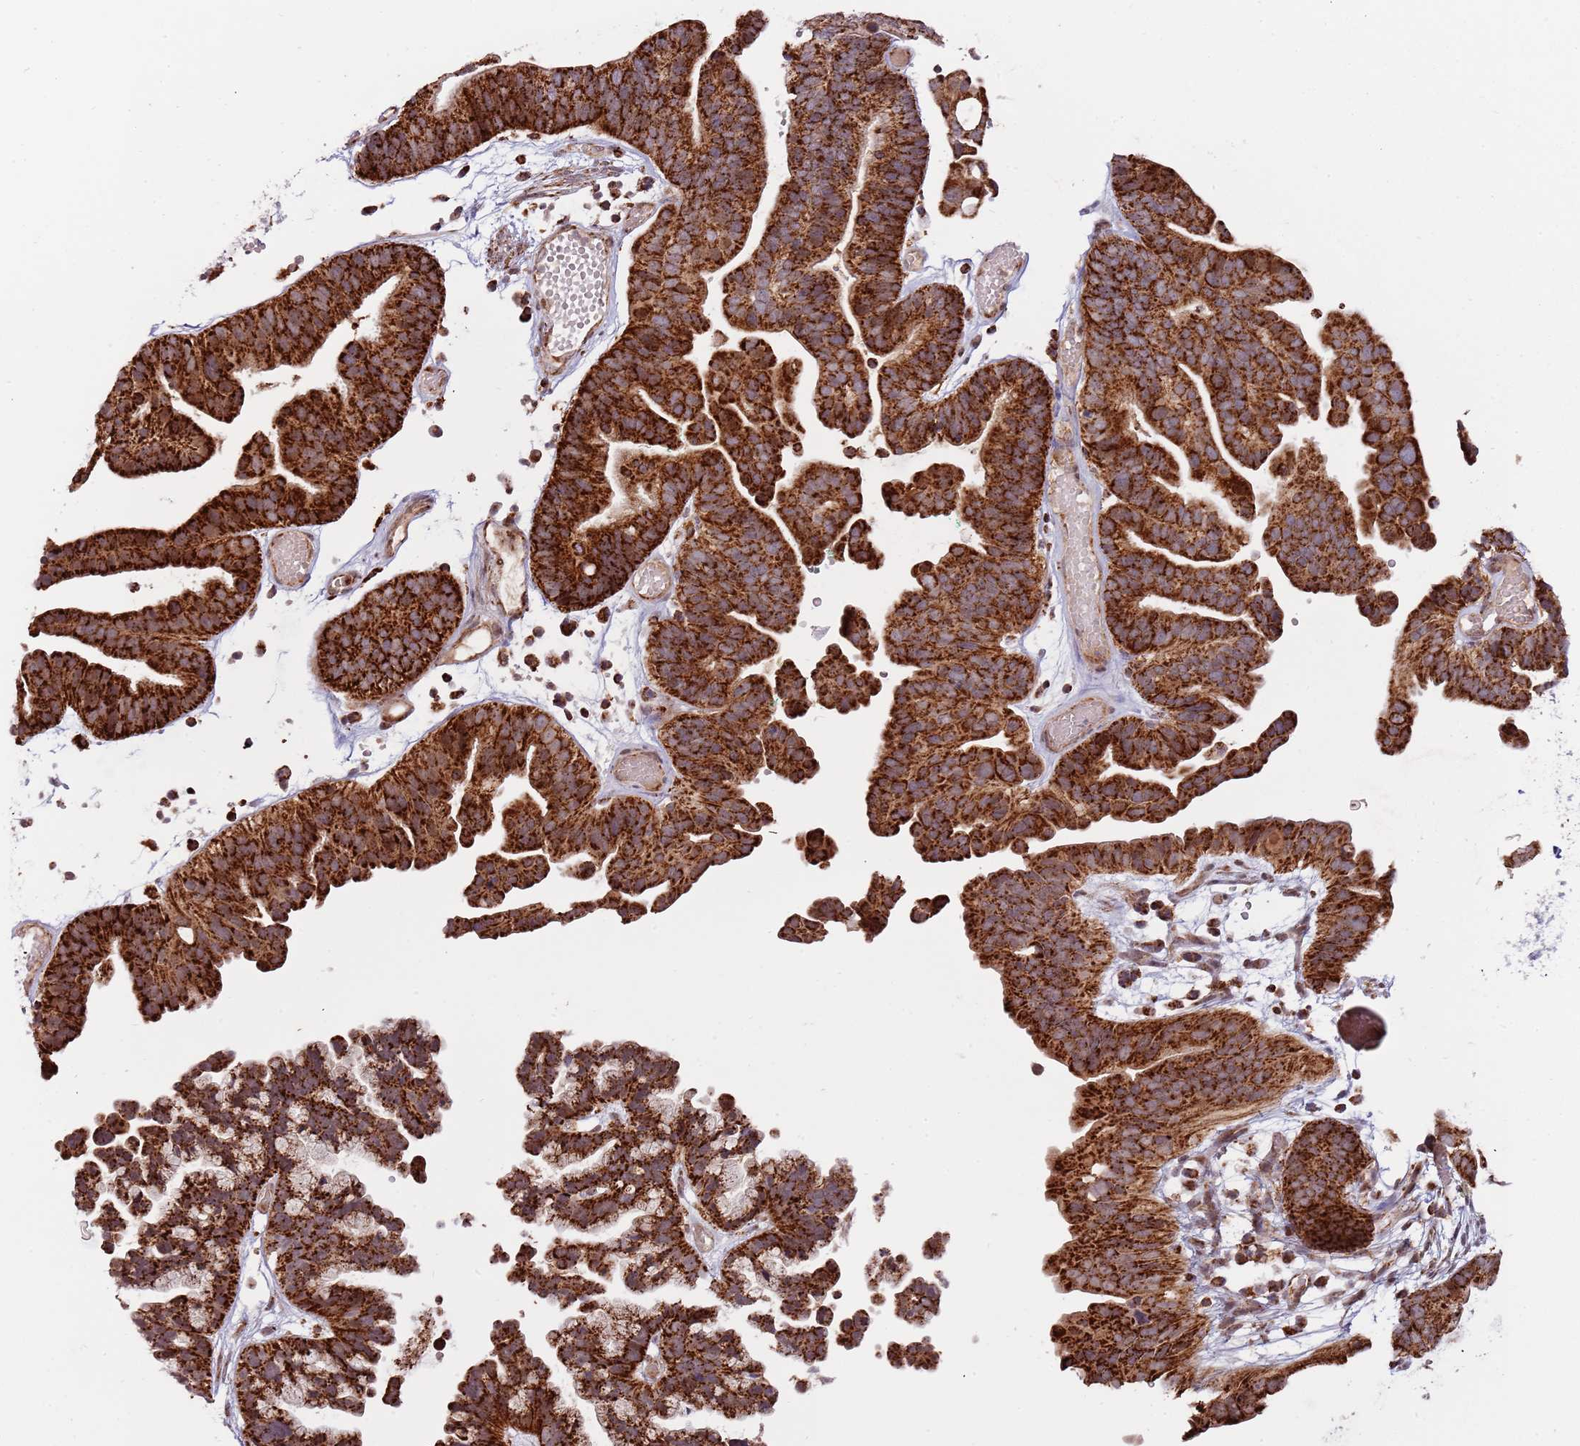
{"staining": {"intensity": "strong", "quantity": ">75%", "location": "cytoplasmic/membranous"}, "tissue": "ovarian cancer", "cell_type": "Tumor cells", "image_type": "cancer", "snomed": [{"axis": "morphology", "description": "Cystadenocarcinoma, serous, NOS"}, {"axis": "topography", "description": "Ovary"}], "caption": "The photomicrograph reveals a brown stain indicating the presence of a protein in the cytoplasmic/membranous of tumor cells in ovarian cancer (serous cystadenocarcinoma). (DAB (3,3'-diaminobenzidine) IHC, brown staining for protein, blue staining for nuclei).", "gene": "ULK3", "patient": {"sex": "female", "age": 56}}